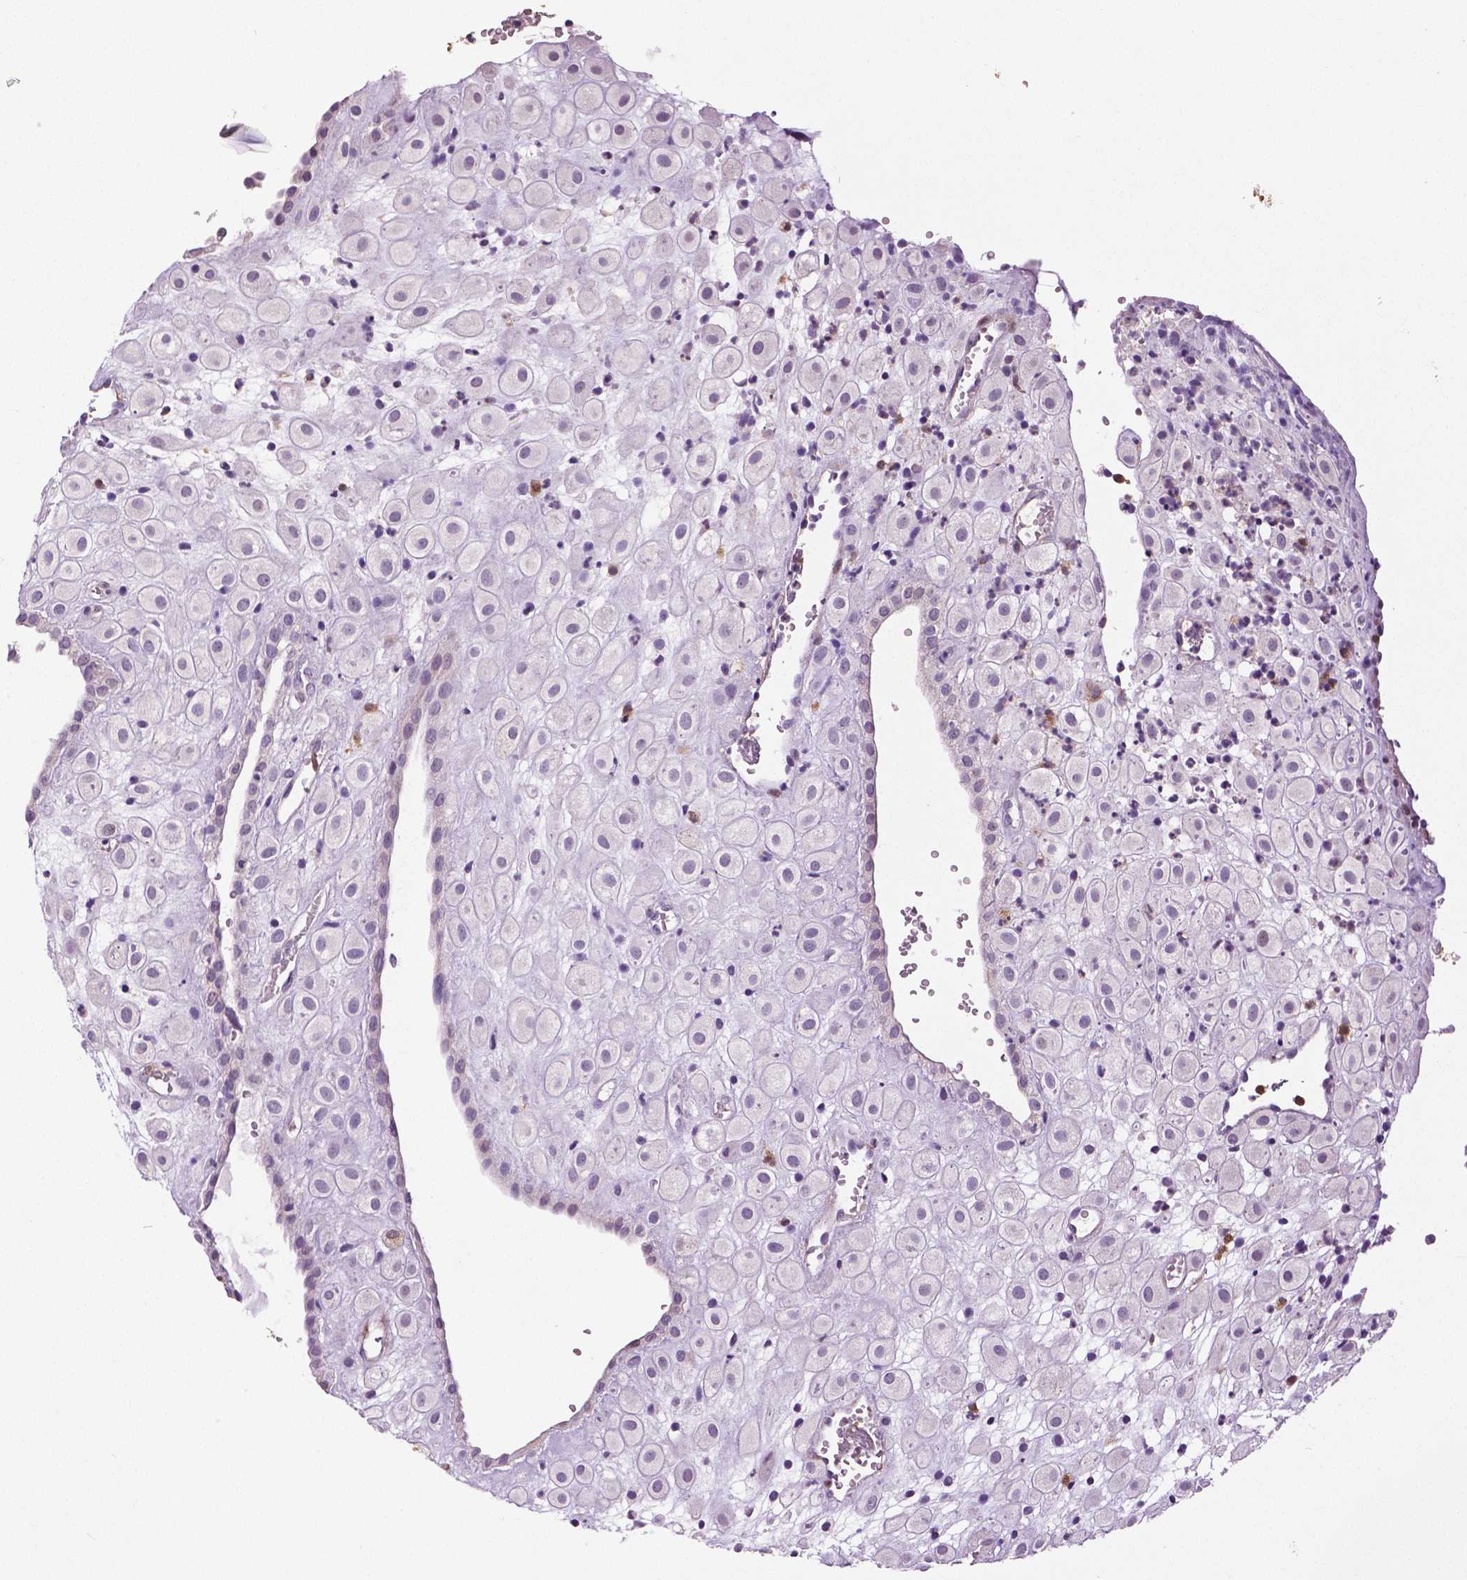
{"staining": {"intensity": "negative", "quantity": "none", "location": "none"}, "tissue": "placenta", "cell_type": "Decidual cells", "image_type": "normal", "snomed": [{"axis": "morphology", "description": "Normal tissue, NOS"}, {"axis": "topography", "description": "Placenta"}], "caption": "Human placenta stained for a protein using immunohistochemistry reveals no positivity in decidual cells.", "gene": "PHGDH", "patient": {"sex": "female", "age": 24}}